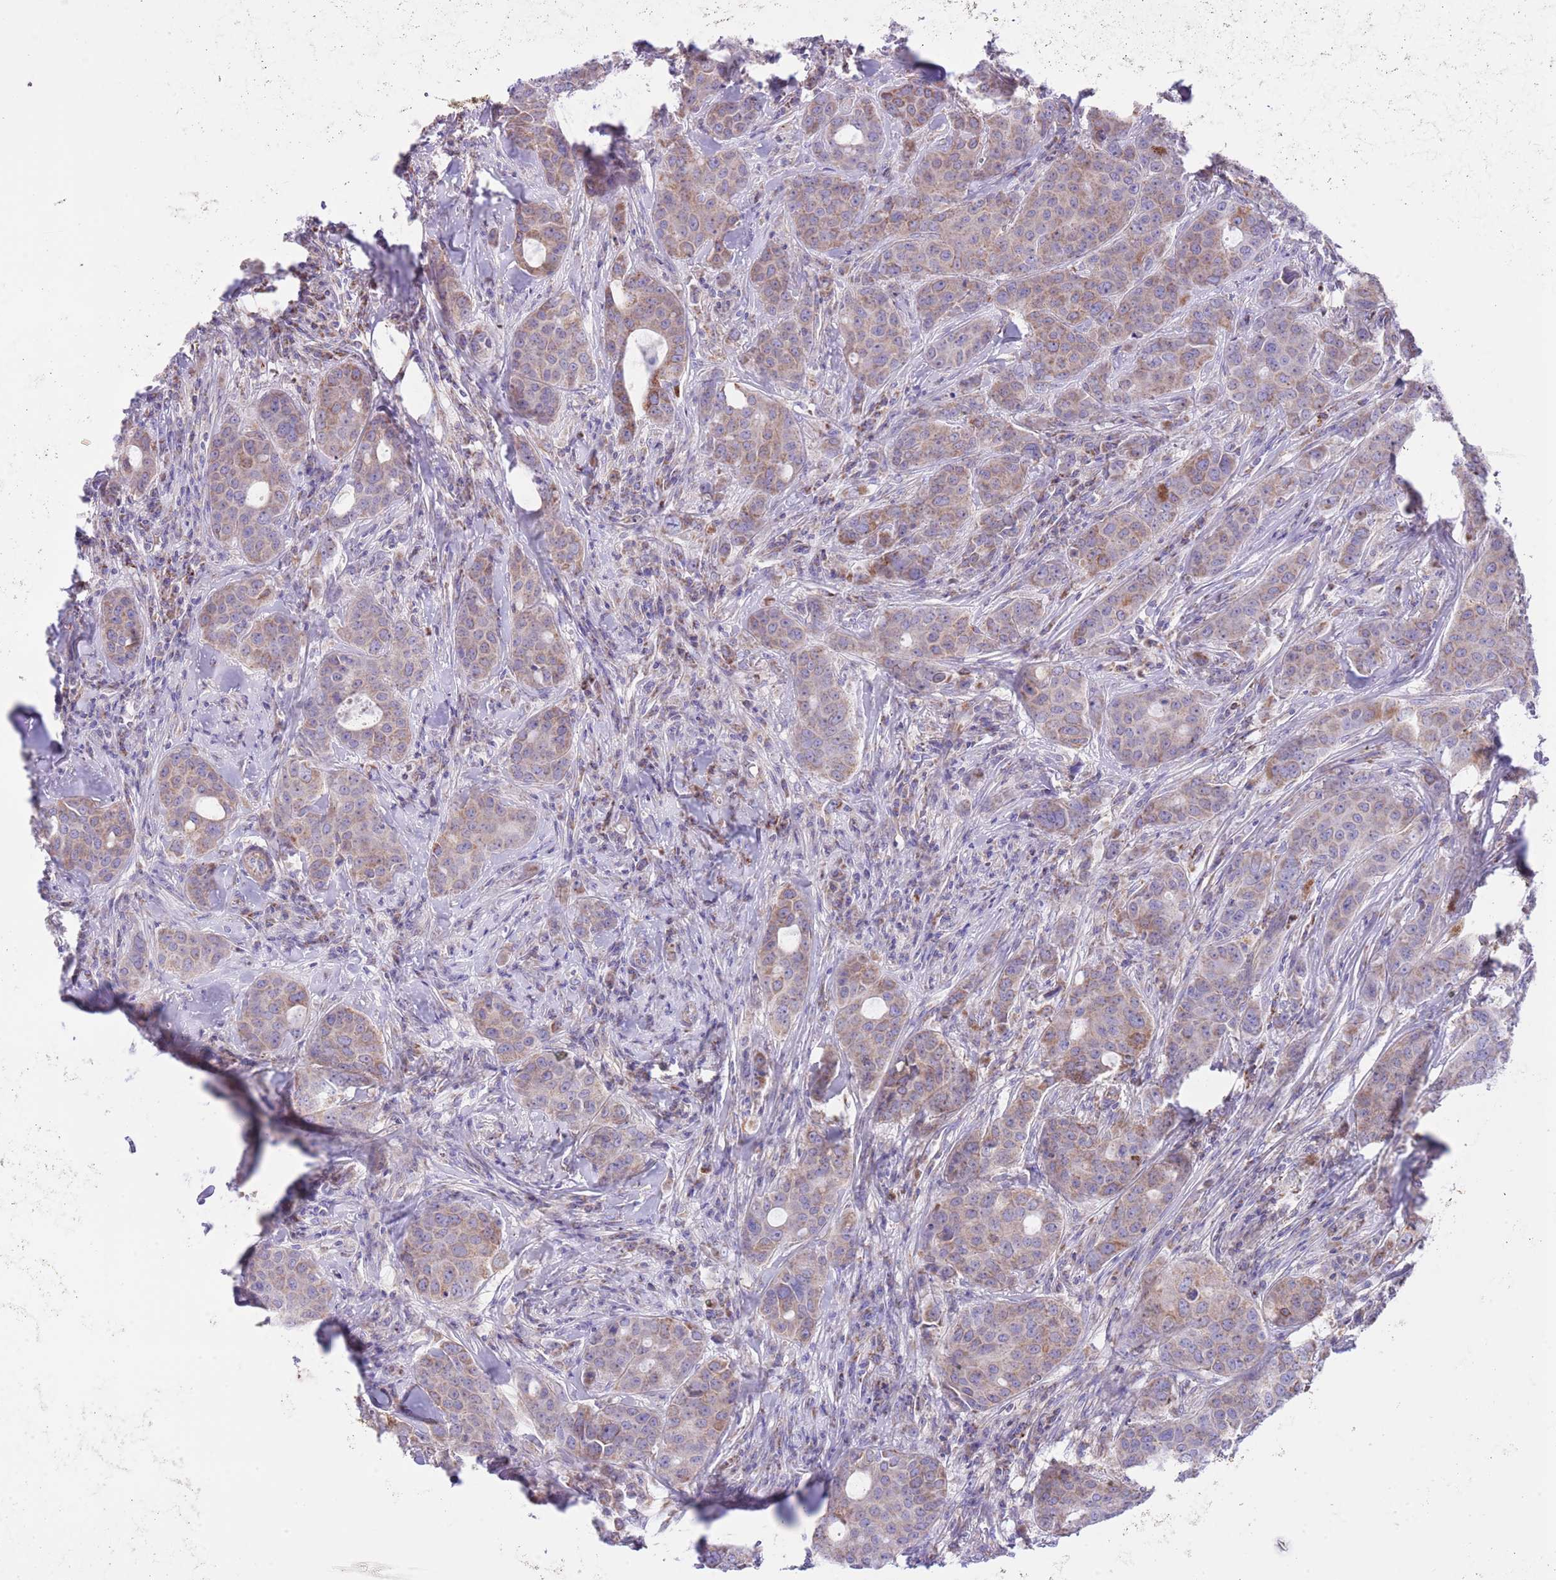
{"staining": {"intensity": "weak", "quantity": "25%-75%", "location": "cytoplasmic/membranous"}, "tissue": "breast cancer", "cell_type": "Tumor cells", "image_type": "cancer", "snomed": [{"axis": "morphology", "description": "Duct carcinoma"}, {"axis": "topography", "description": "Breast"}], "caption": "Protein staining exhibits weak cytoplasmic/membranous positivity in approximately 25%-75% of tumor cells in breast cancer.", "gene": "SS18L2", "patient": {"sex": "female", "age": 43}}